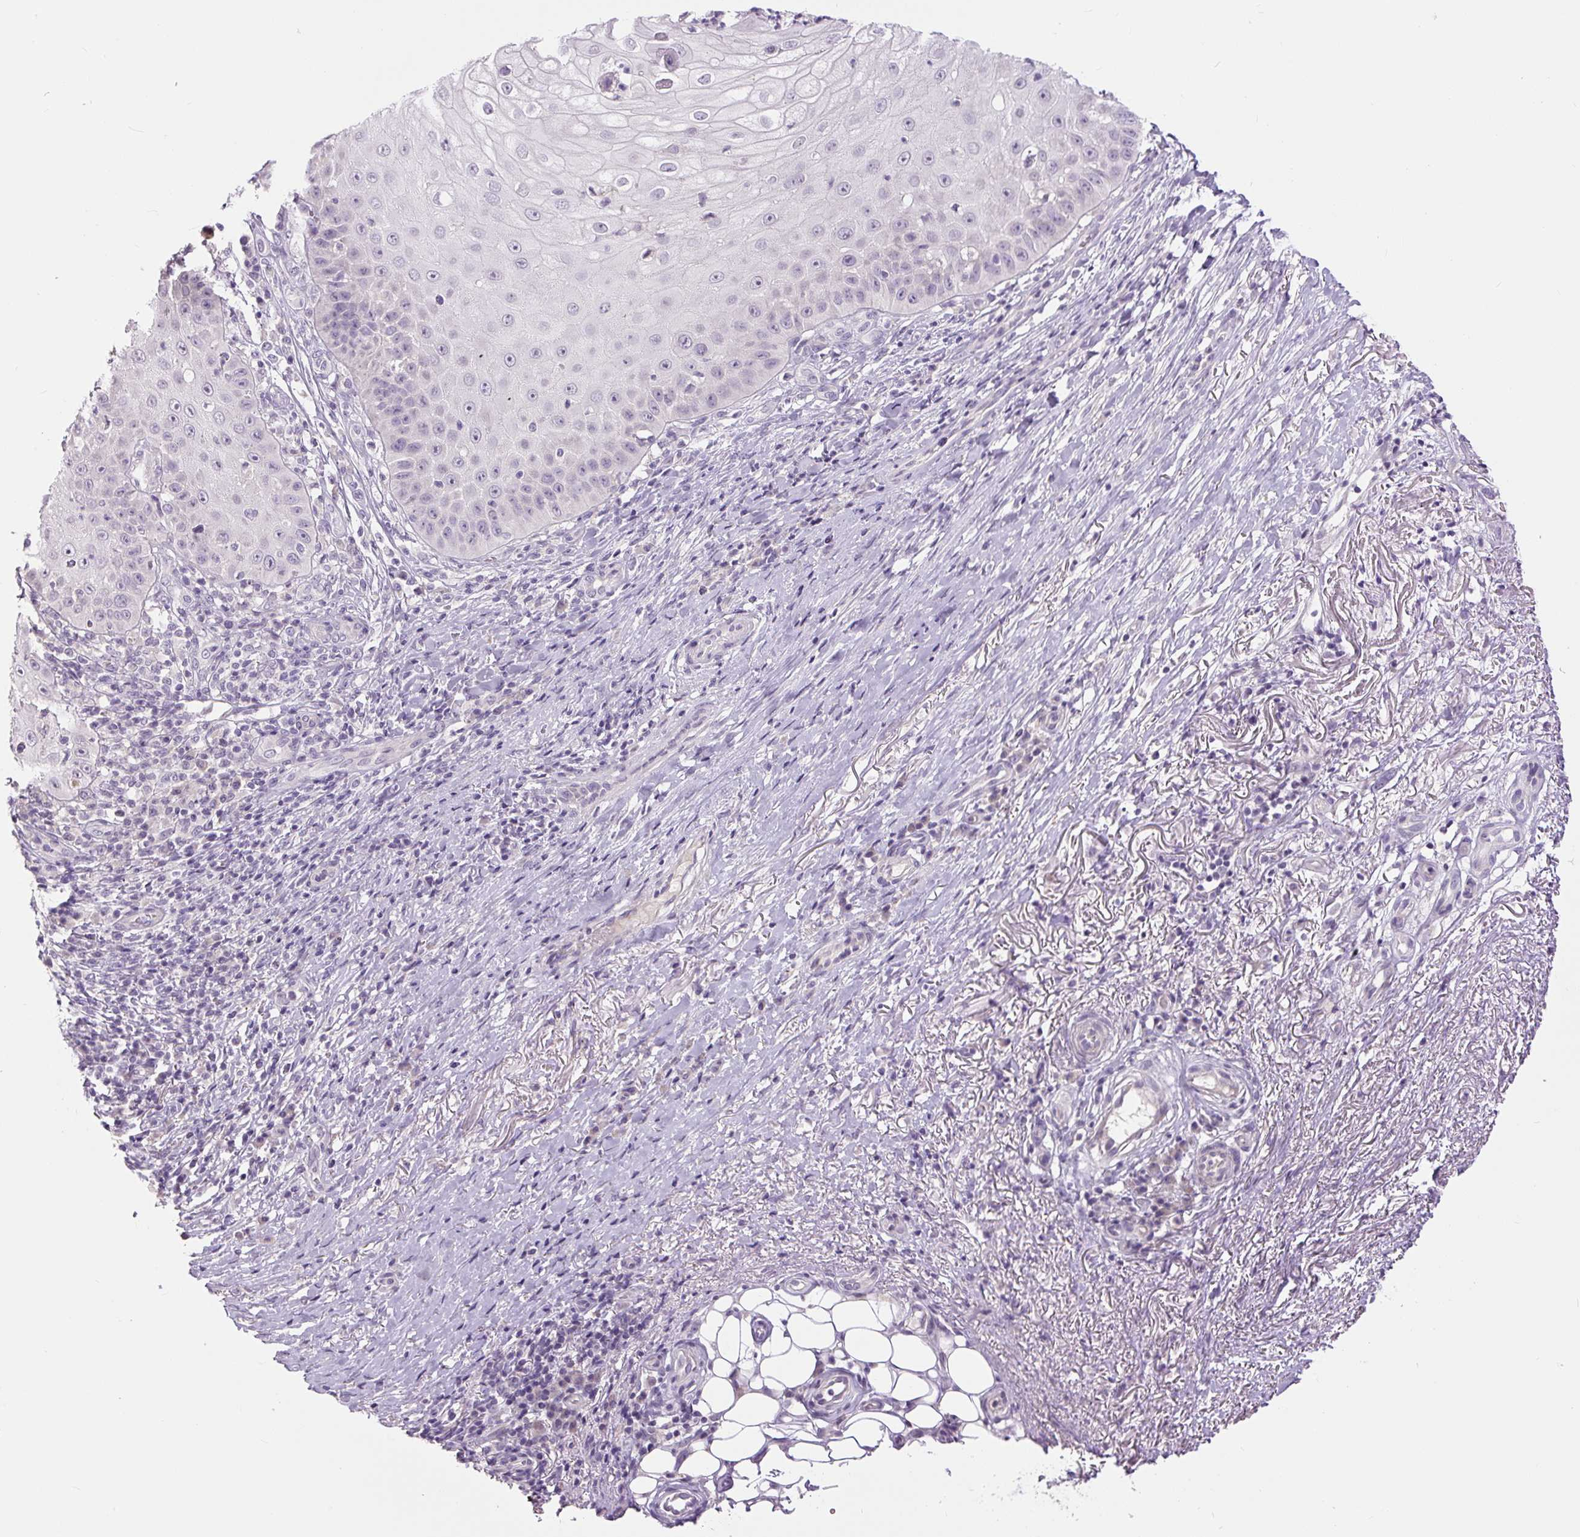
{"staining": {"intensity": "negative", "quantity": "none", "location": "none"}, "tissue": "skin cancer", "cell_type": "Tumor cells", "image_type": "cancer", "snomed": [{"axis": "morphology", "description": "Squamous cell carcinoma, NOS"}, {"axis": "topography", "description": "Skin"}], "caption": "Skin cancer (squamous cell carcinoma) was stained to show a protein in brown. There is no significant staining in tumor cells.", "gene": "FABP7", "patient": {"sex": "male", "age": 70}}